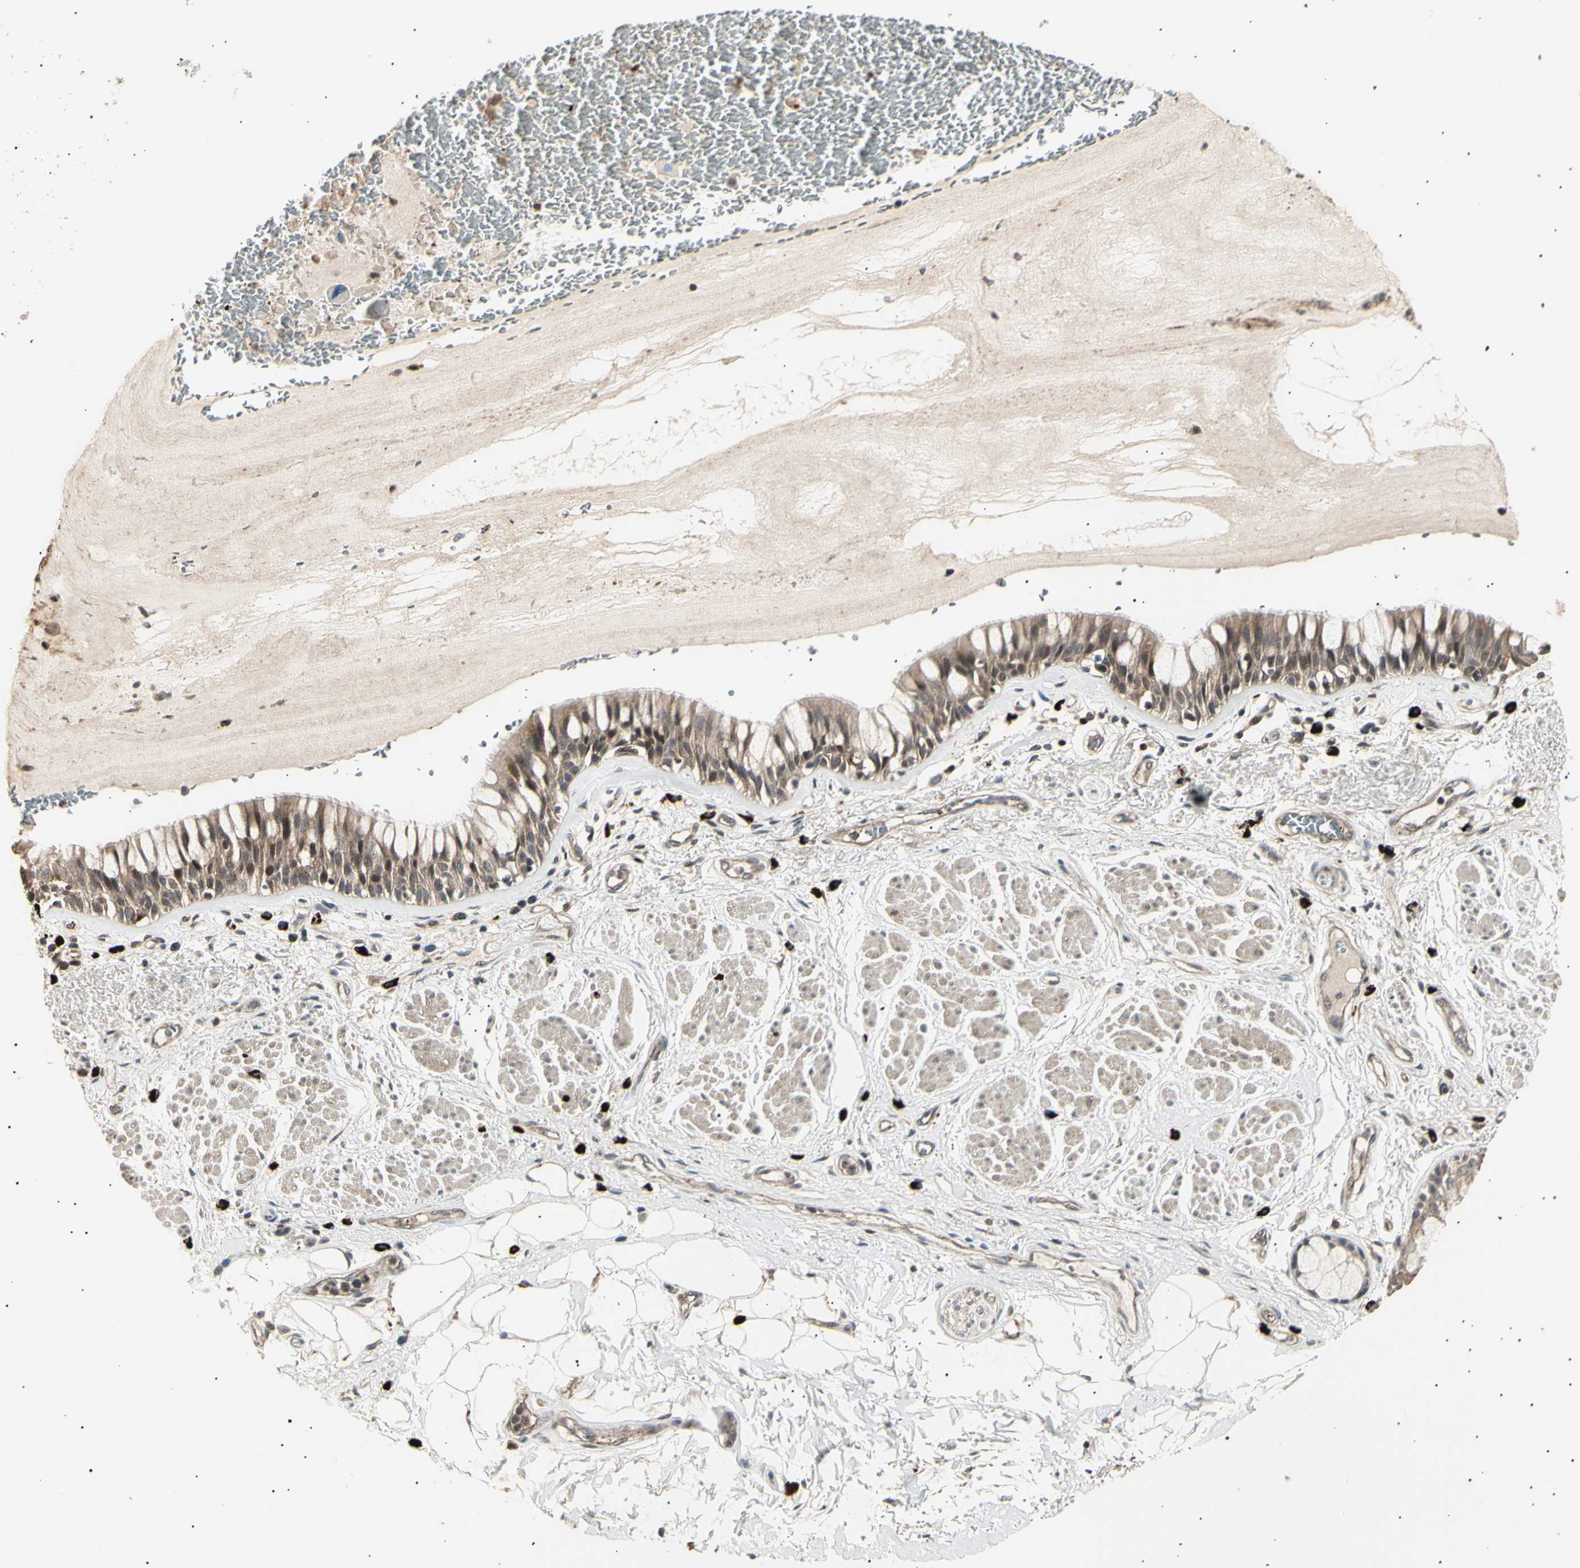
{"staining": {"intensity": "weak", "quantity": ">75%", "location": "cytoplasmic/membranous,nuclear"}, "tissue": "bronchus", "cell_type": "Respiratory epithelial cells", "image_type": "normal", "snomed": [{"axis": "morphology", "description": "Normal tissue, NOS"}, {"axis": "topography", "description": "Bronchus"}], "caption": "Weak cytoplasmic/membranous,nuclear positivity is present in about >75% of respiratory epithelial cells in unremarkable bronchus.", "gene": "NUAK2", "patient": {"sex": "male", "age": 66}}